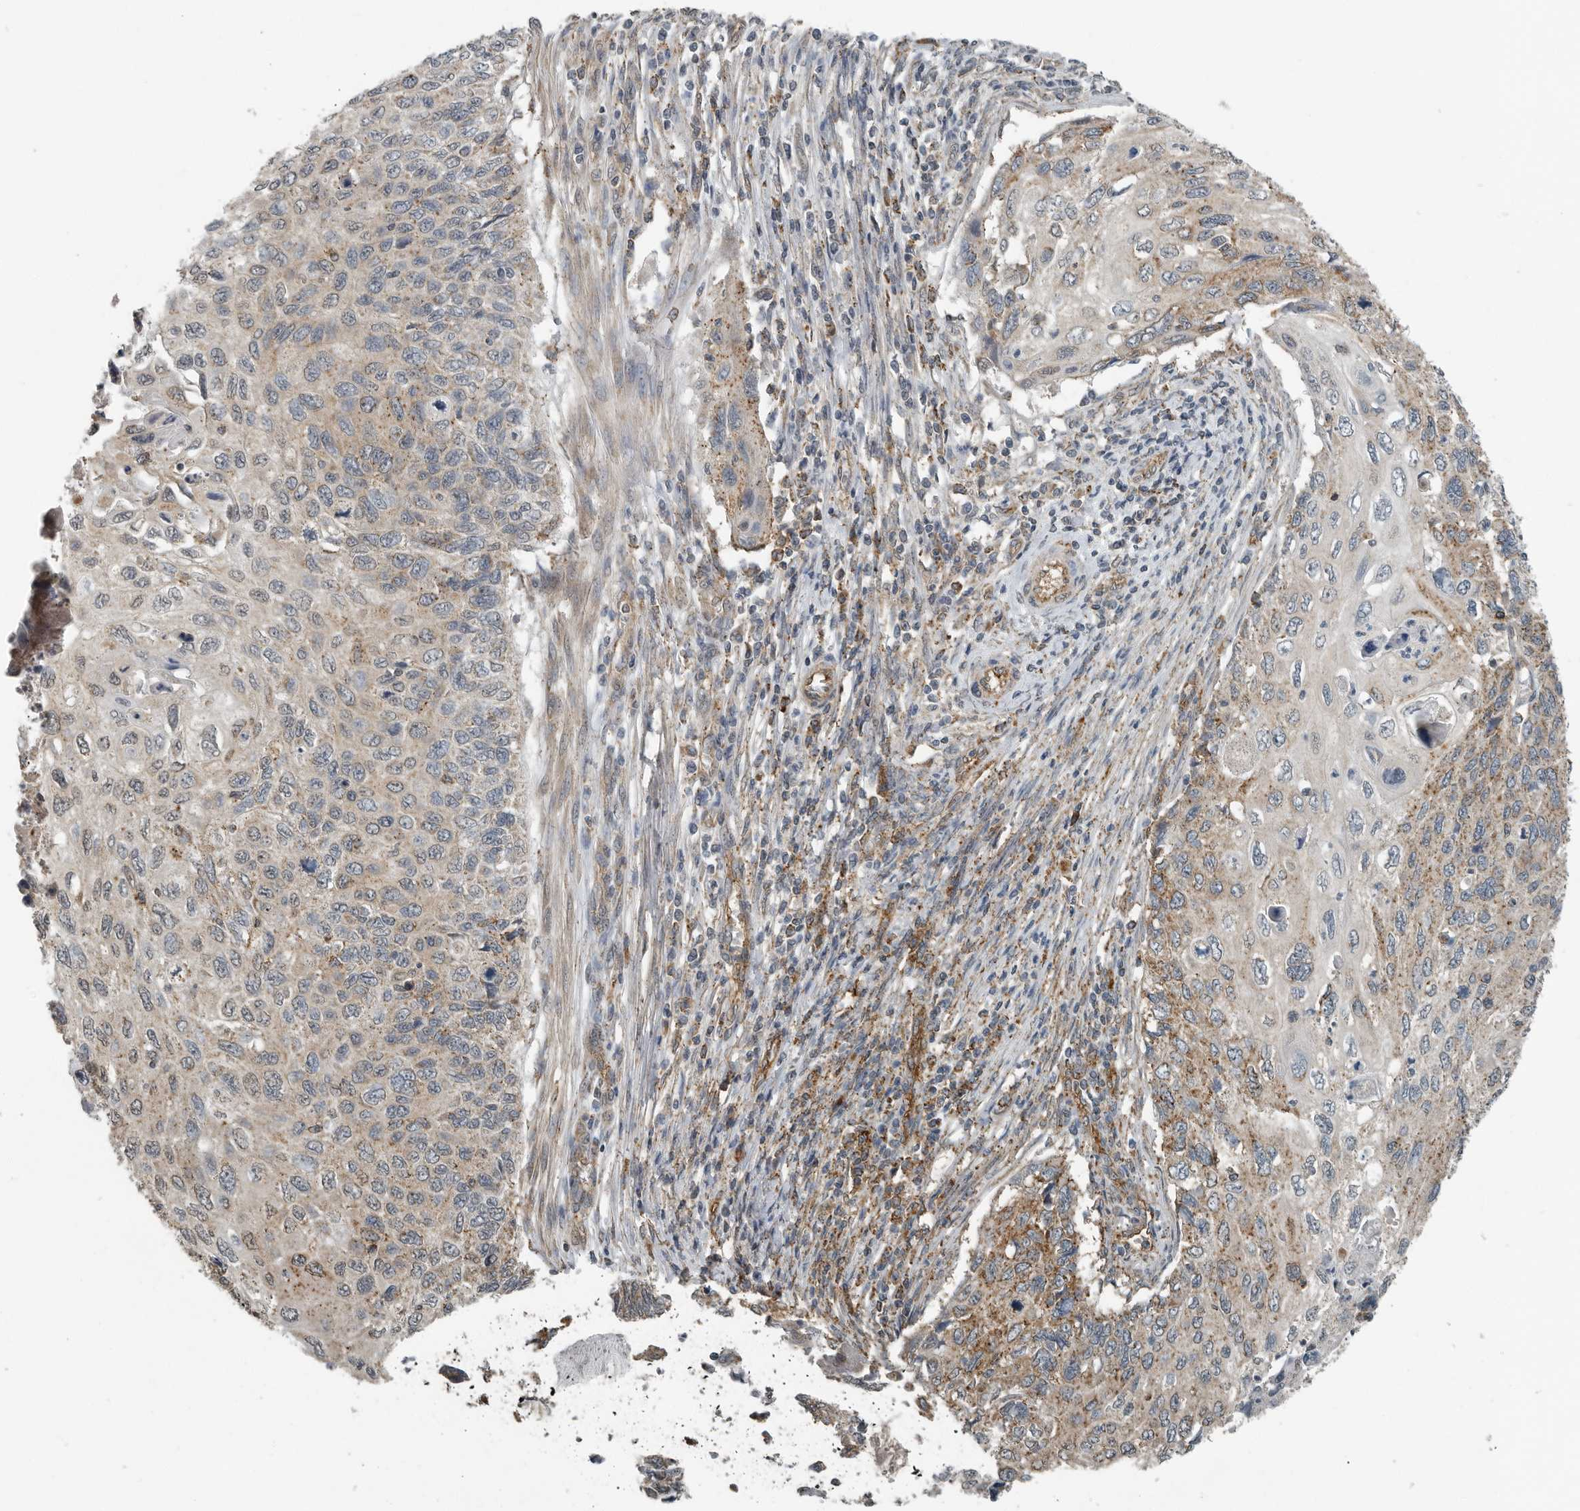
{"staining": {"intensity": "moderate", "quantity": "<25%", "location": "cytoplasmic/membranous"}, "tissue": "cervical cancer", "cell_type": "Tumor cells", "image_type": "cancer", "snomed": [{"axis": "morphology", "description": "Squamous cell carcinoma, NOS"}, {"axis": "topography", "description": "Cervix"}], "caption": "High-magnification brightfield microscopy of cervical cancer stained with DAB (brown) and counterstained with hematoxylin (blue). tumor cells exhibit moderate cytoplasmic/membranous expression is identified in approximately<25% of cells.", "gene": "AFAP1", "patient": {"sex": "female", "age": 70}}